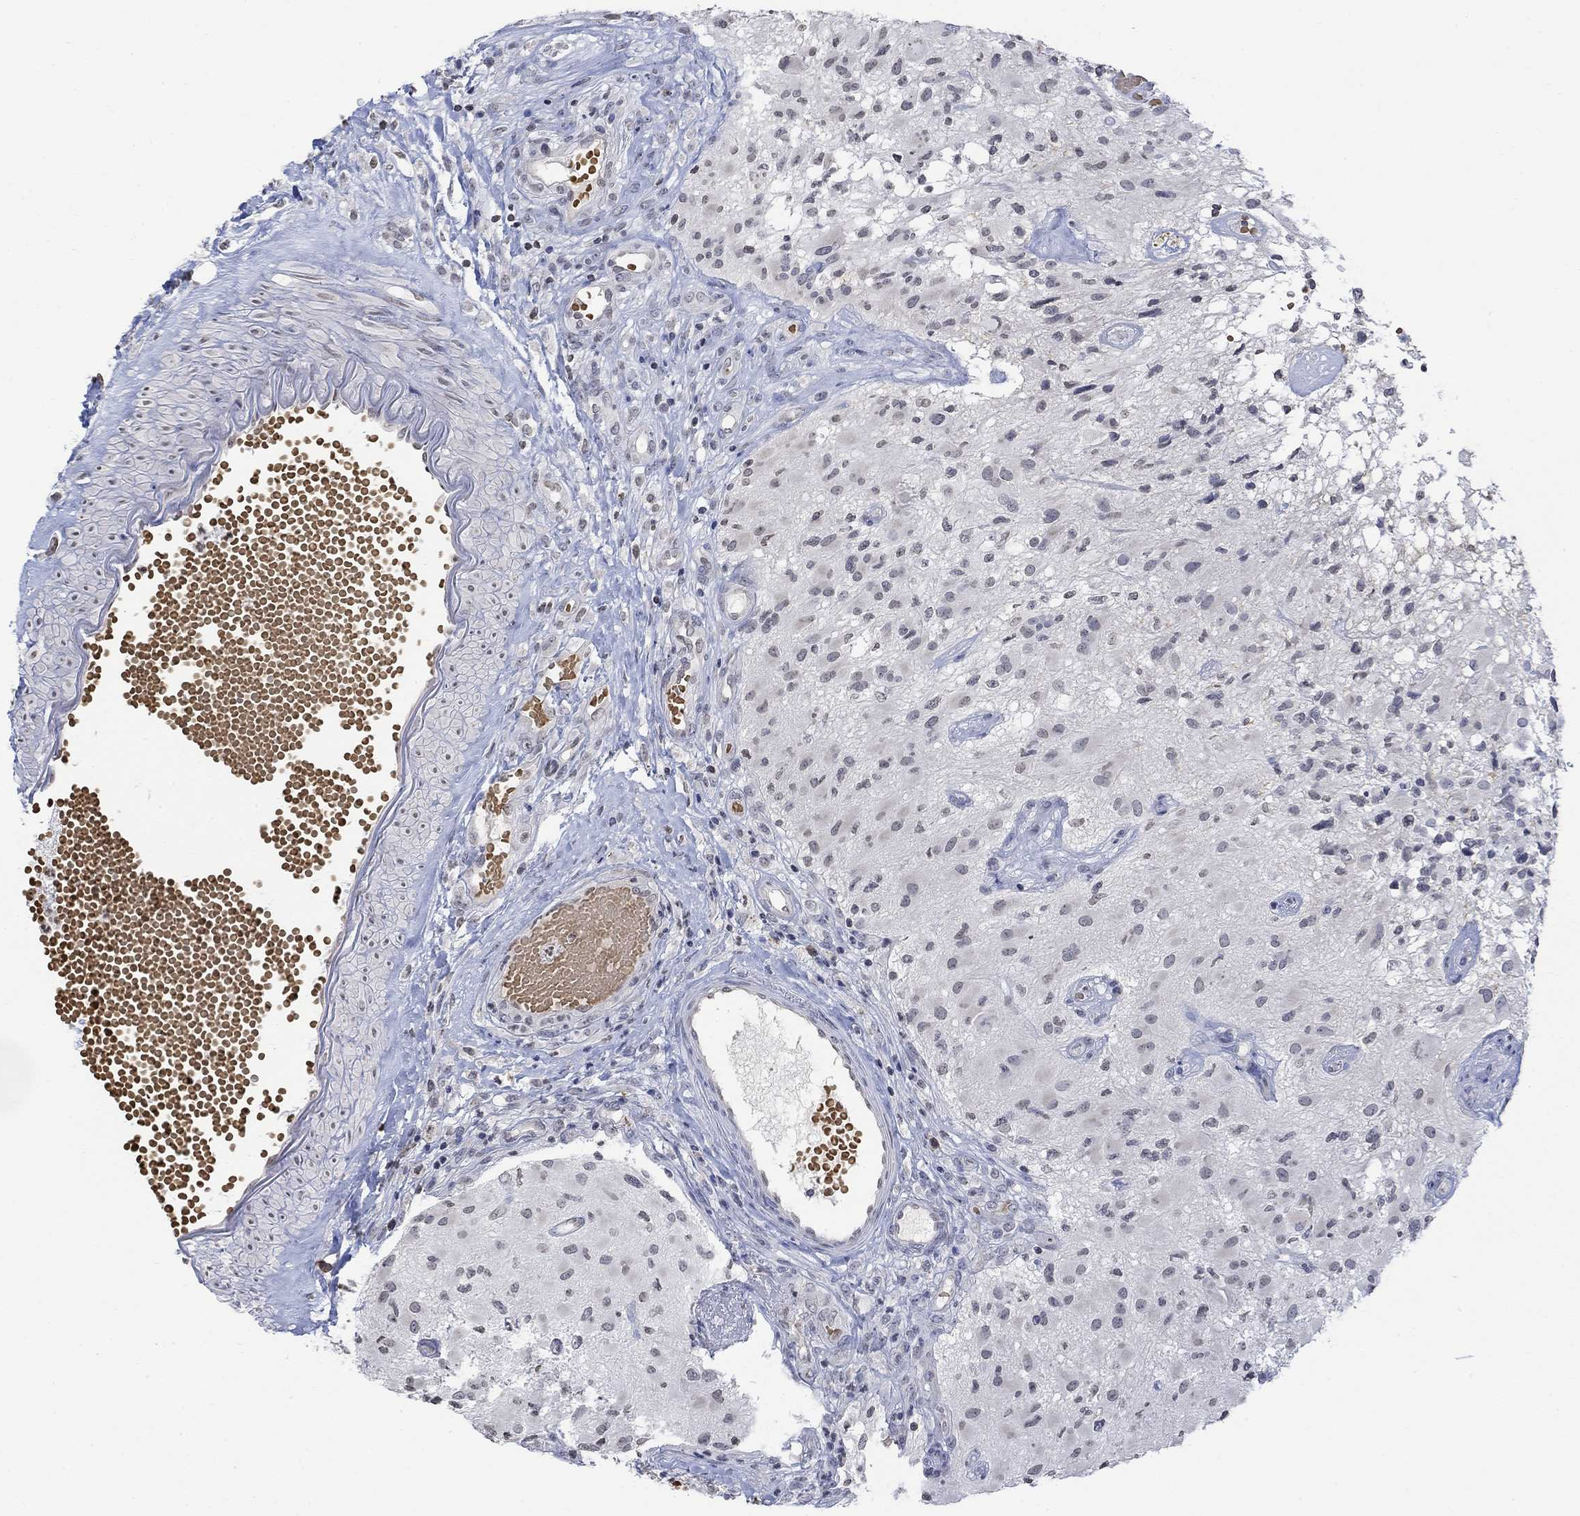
{"staining": {"intensity": "negative", "quantity": "none", "location": "none"}, "tissue": "glioma", "cell_type": "Tumor cells", "image_type": "cancer", "snomed": [{"axis": "morphology", "description": "Glioma, malignant, High grade"}, {"axis": "topography", "description": "Brain"}], "caption": "This micrograph is of malignant high-grade glioma stained with IHC to label a protein in brown with the nuclei are counter-stained blue. There is no positivity in tumor cells.", "gene": "TMEM255A", "patient": {"sex": "female", "age": 63}}